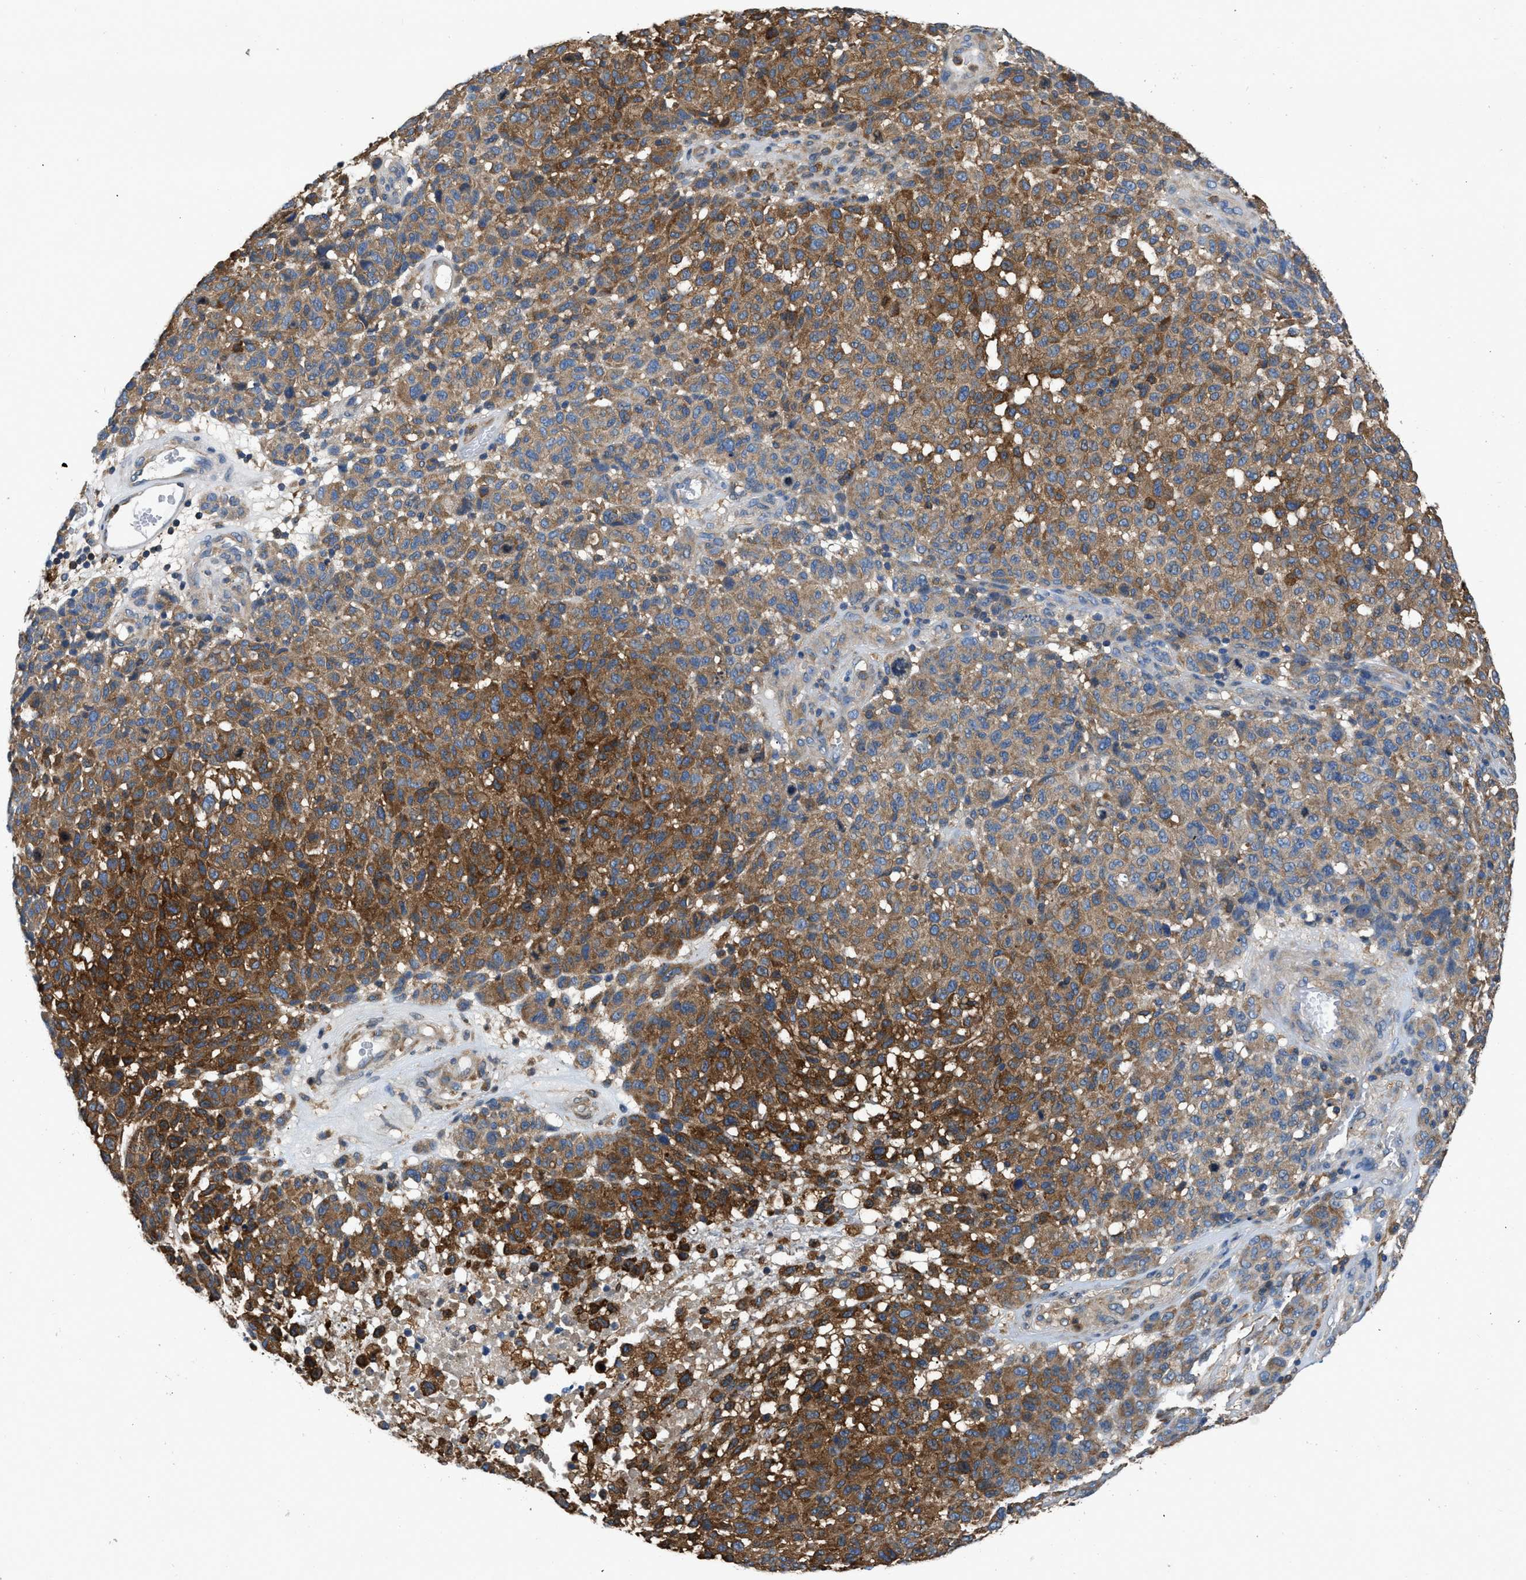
{"staining": {"intensity": "strong", "quantity": ">75%", "location": "cytoplasmic/membranous"}, "tissue": "melanoma", "cell_type": "Tumor cells", "image_type": "cancer", "snomed": [{"axis": "morphology", "description": "Malignant melanoma, NOS"}, {"axis": "topography", "description": "Skin"}], "caption": "IHC photomicrograph of neoplastic tissue: malignant melanoma stained using IHC reveals high levels of strong protein expression localized specifically in the cytoplasmic/membranous of tumor cells, appearing as a cytoplasmic/membranous brown color.", "gene": "PKM", "patient": {"sex": "male", "age": 59}}